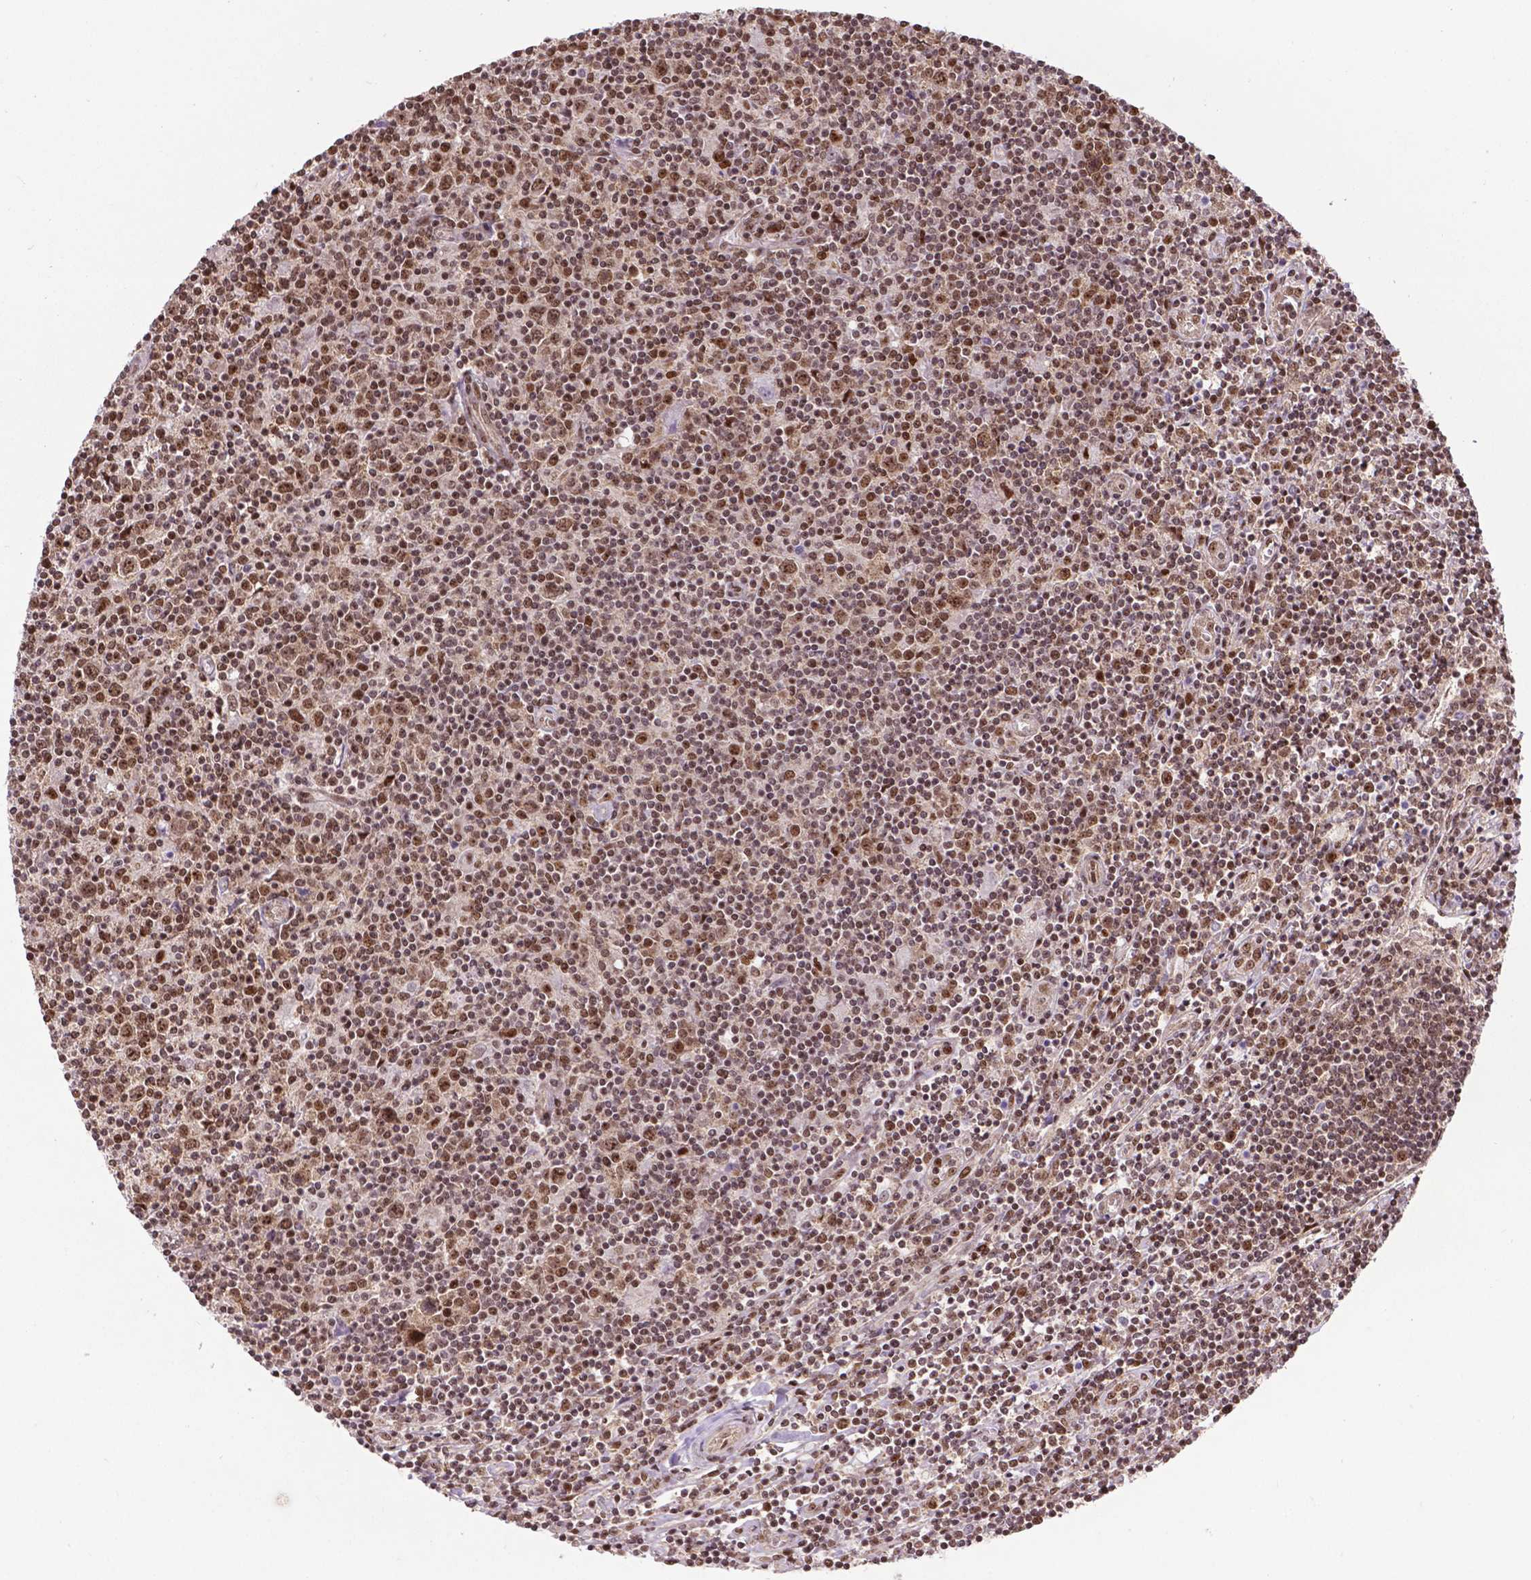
{"staining": {"intensity": "moderate", "quantity": ">75%", "location": "nuclear"}, "tissue": "lymphoma", "cell_type": "Tumor cells", "image_type": "cancer", "snomed": [{"axis": "morphology", "description": "Hodgkin's disease, NOS"}, {"axis": "topography", "description": "Lymph node"}], "caption": "Immunohistochemical staining of lymphoma displays medium levels of moderate nuclear staining in approximately >75% of tumor cells. (Stains: DAB in brown, nuclei in blue, Microscopy: brightfield microscopy at high magnification).", "gene": "CSNK2A1", "patient": {"sex": "male", "age": 40}}